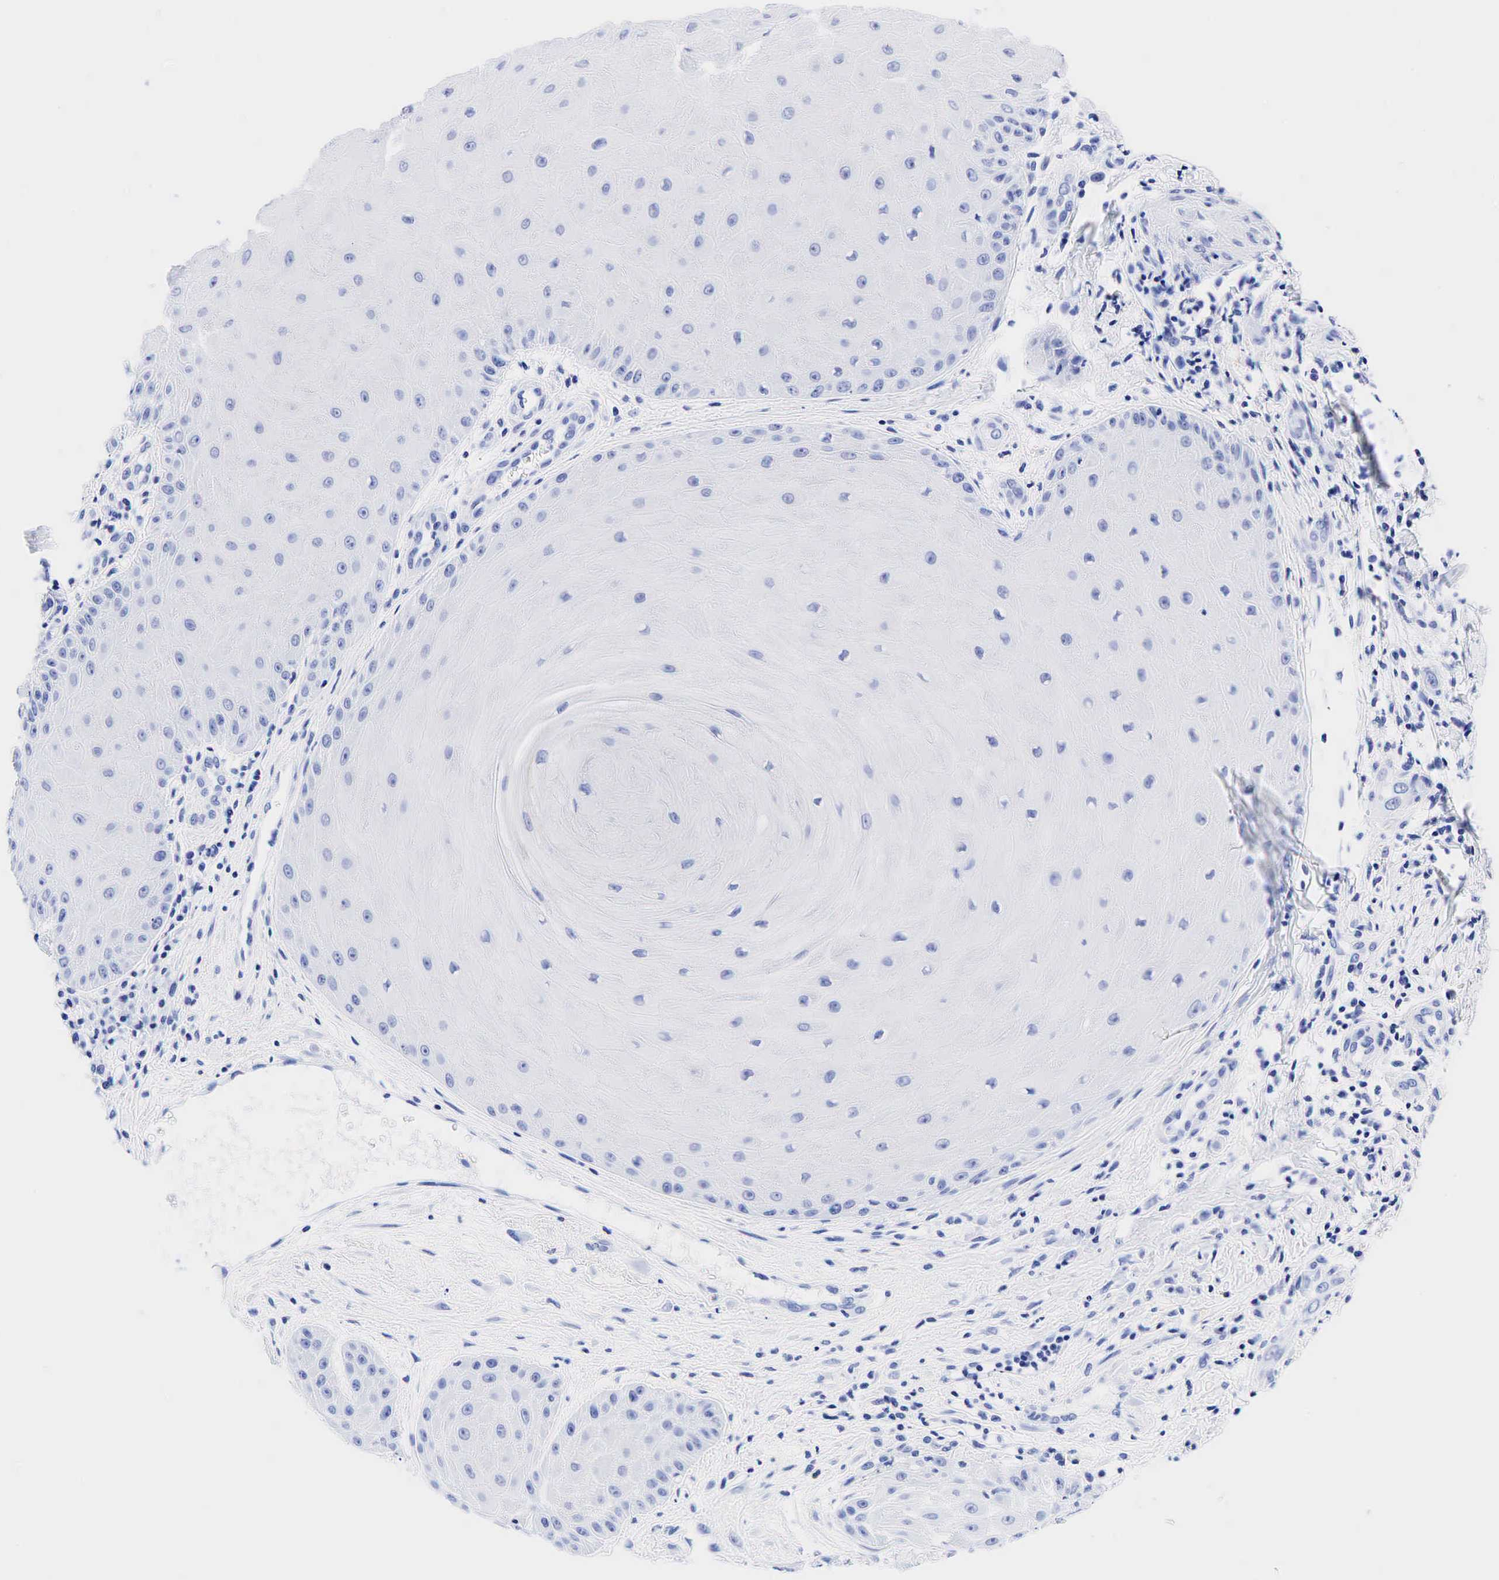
{"staining": {"intensity": "weak", "quantity": "<25%", "location": "cytoplasmic/membranous"}, "tissue": "skin cancer", "cell_type": "Tumor cells", "image_type": "cancer", "snomed": [{"axis": "morphology", "description": "Squamous cell carcinoma, NOS"}, {"axis": "topography", "description": "Skin"}], "caption": "Protein analysis of squamous cell carcinoma (skin) demonstrates no significant positivity in tumor cells. Brightfield microscopy of immunohistochemistry stained with DAB (3,3'-diaminobenzidine) (brown) and hematoxylin (blue), captured at high magnification.", "gene": "CEACAM5", "patient": {"sex": "male", "age": 57}}